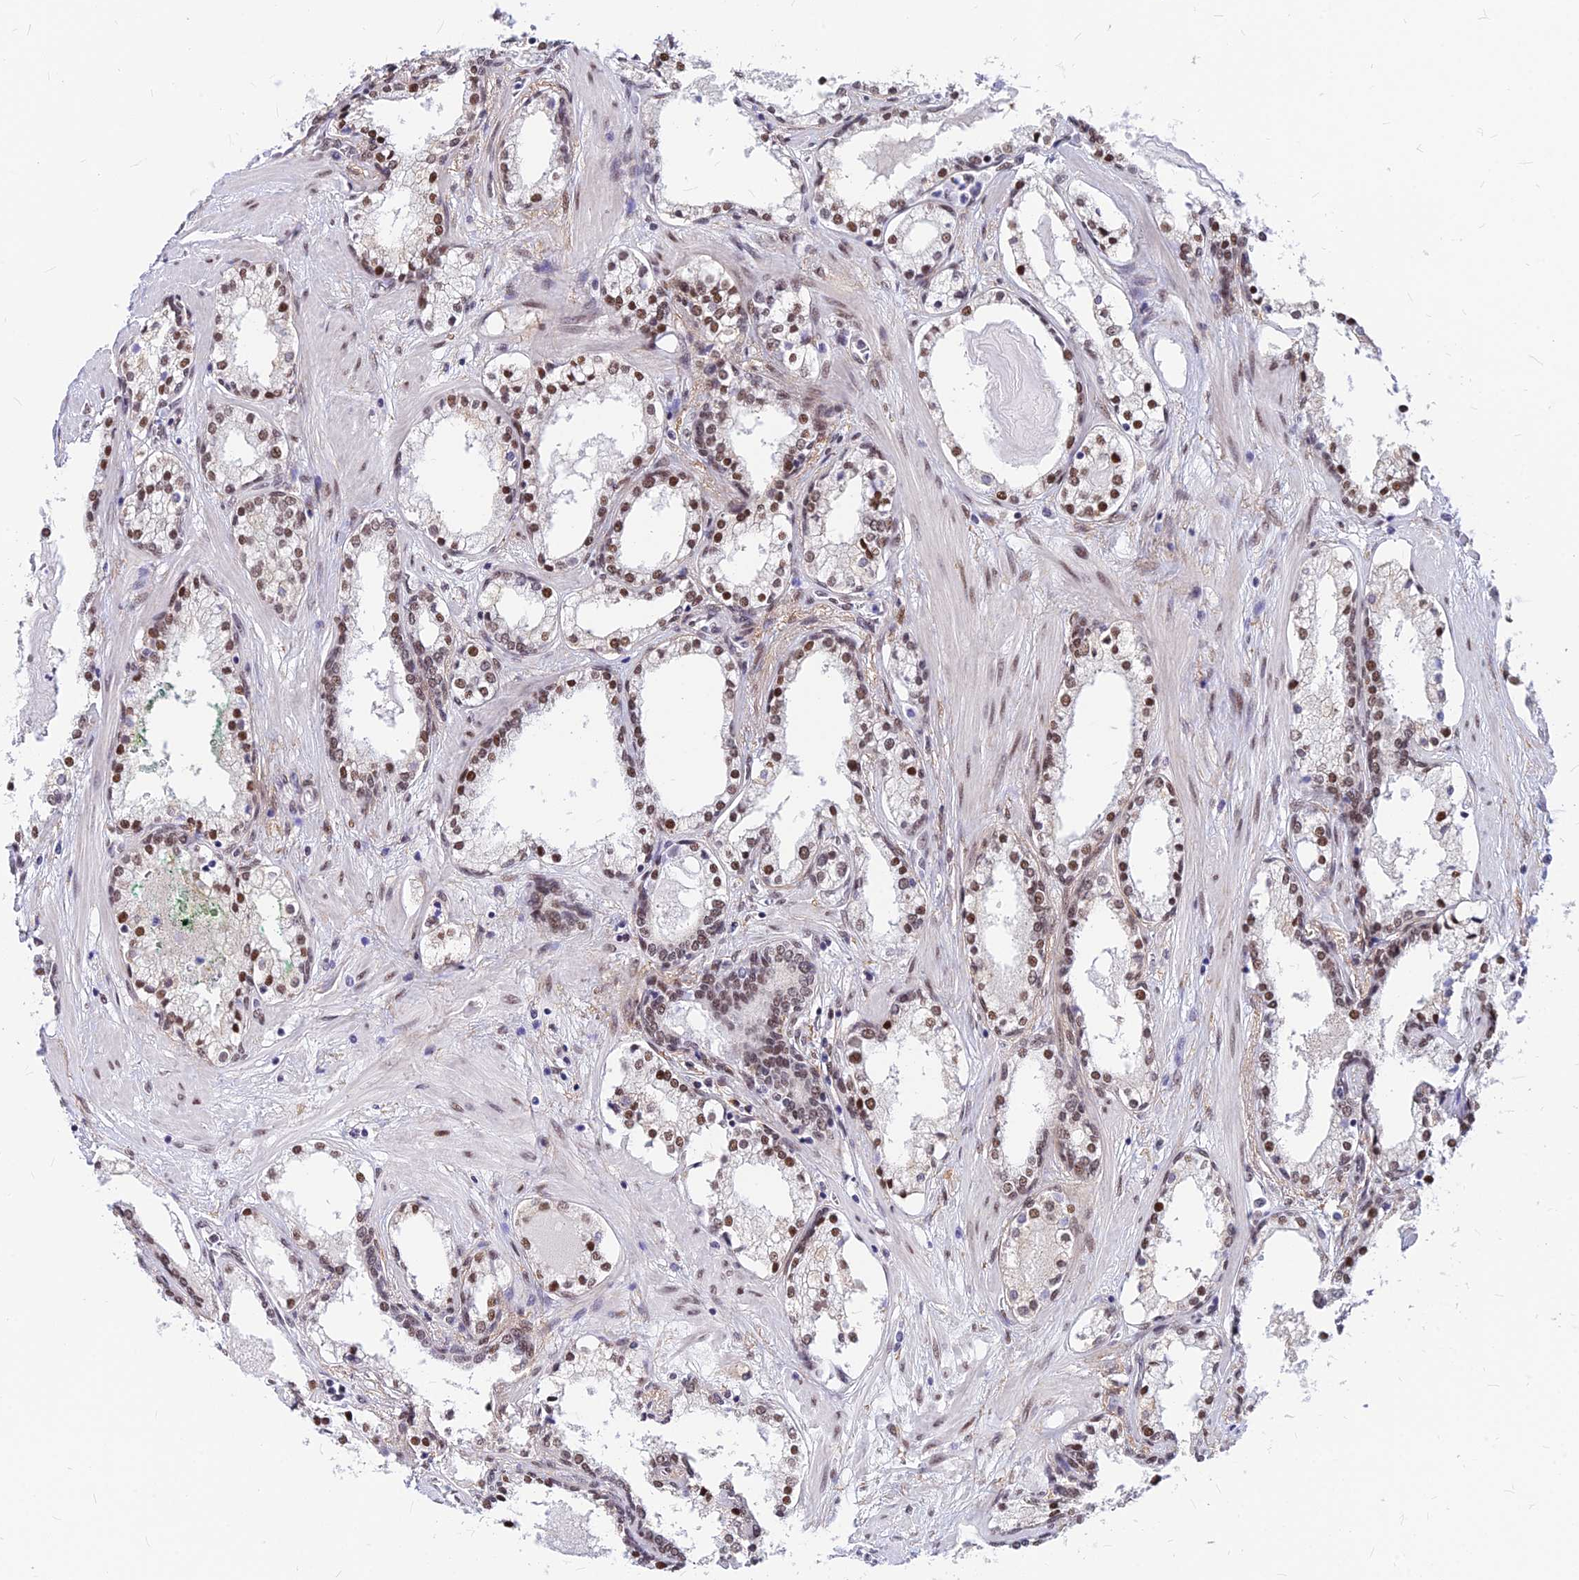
{"staining": {"intensity": "moderate", "quantity": ">75%", "location": "nuclear"}, "tissue": "prostate cancer", "cell_type": "Tumor cells", "image_type": "cancer", "snomed": [{"axis": "morphology", "description": "Adenocarcinoma, High grade"}, {"axis": "topography", "description": "Prostate"}], "caption": "Protein staining demonstrates moderate nuclear expression in approximately >75% of tumor cells in prostate high-grade adenocarcinoma.", "gene": "KCTD13", "patient": {"sex": "male", "age": 58}}